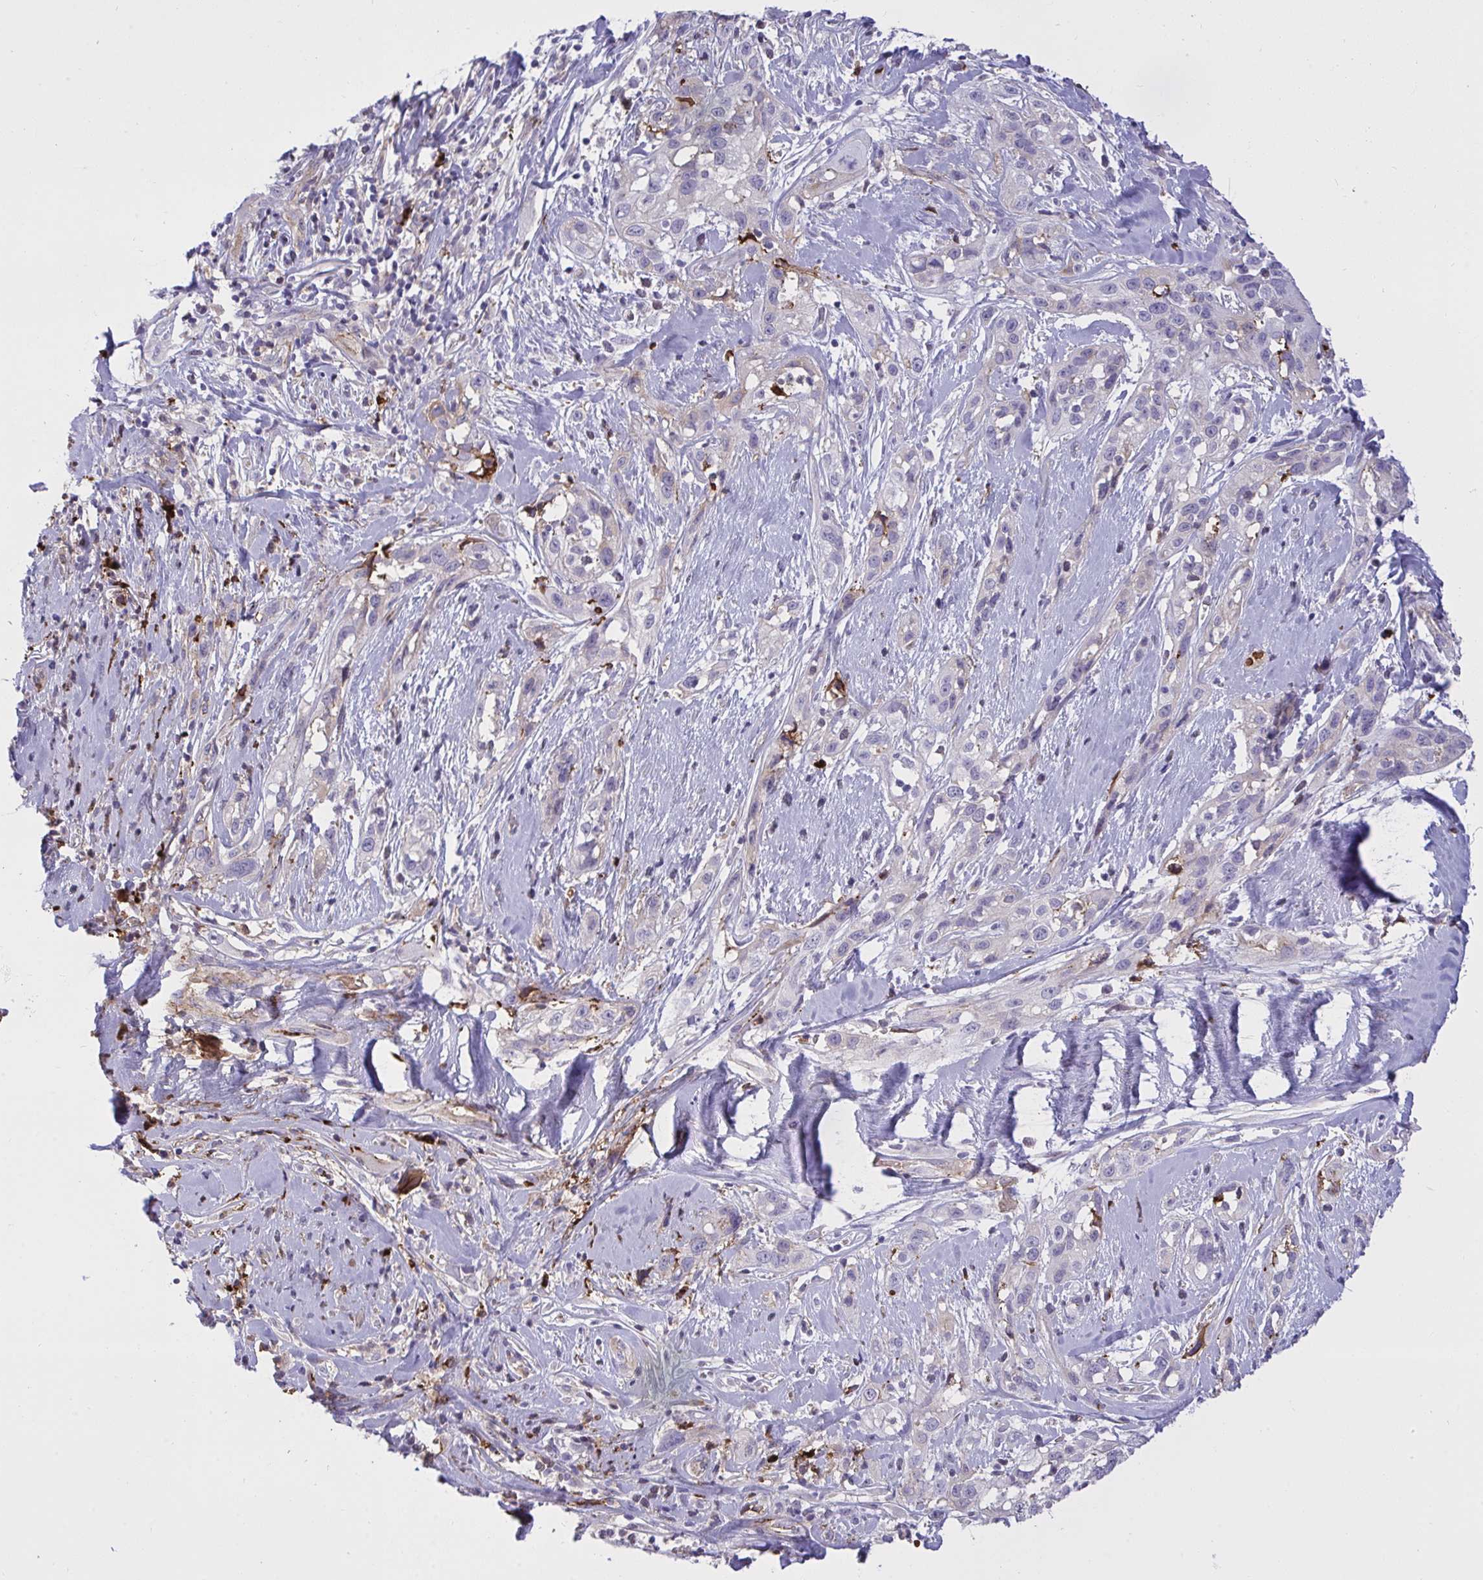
{"staining": {"intensity": "negative", "quantity": "none", "location": "none"}, "tissue": "skin cancer", "cell_type": "Tumor cells", "image_type": "cancer", "snomed": [{"axis": "morphology", "description": "Squamous cell carcinoma, NOS"}, {"axis": "topography", "description": "Skin"}], "caption": "Tumor cells show no significant expression in skin cancer.", "gene": "F2", "patient": {"sex": "male", "age": 82}}